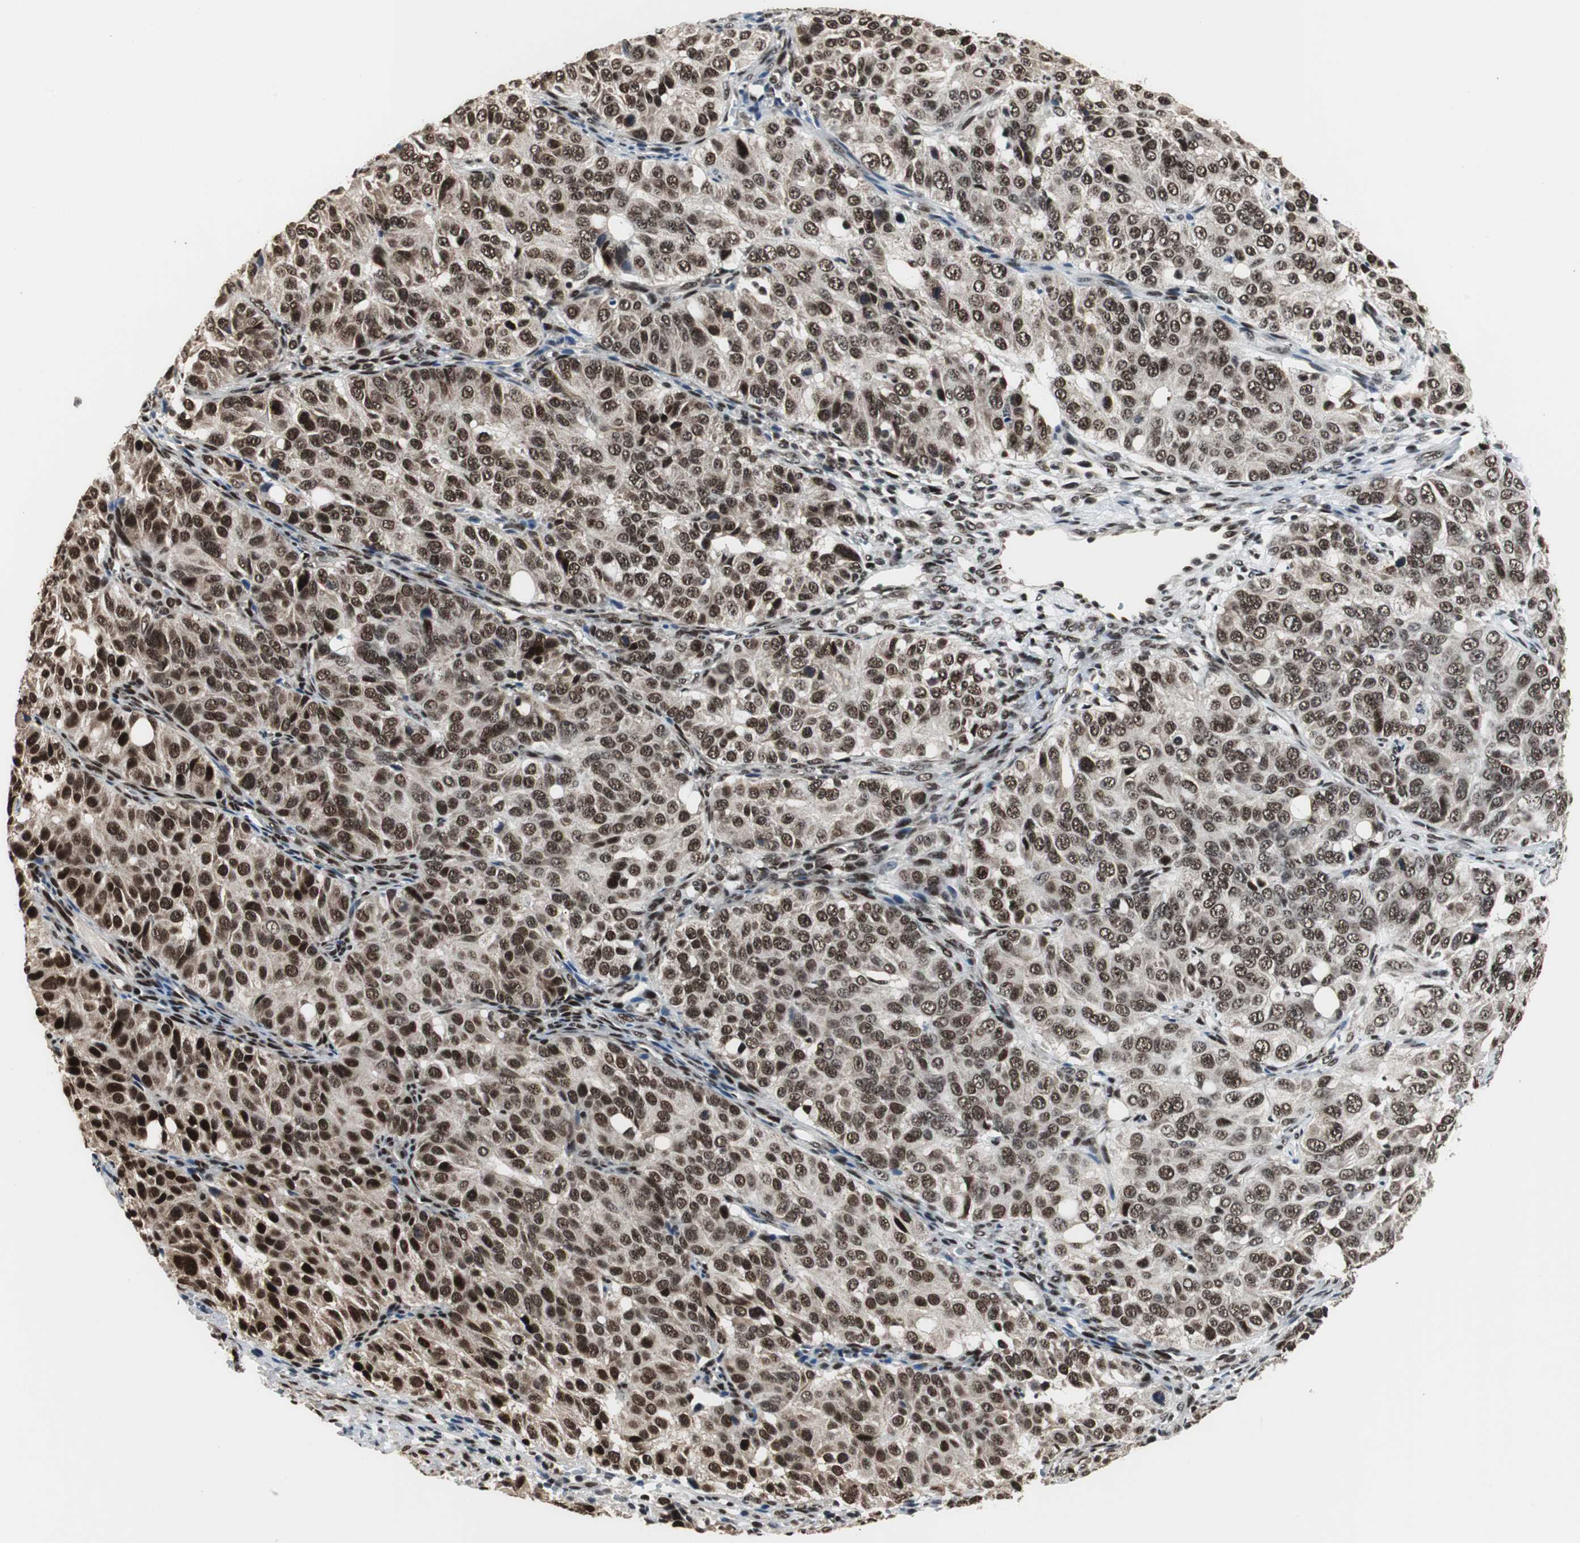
{"staining": {"intensity": "strong", "quantity": ">75%", "location": "nuclear"}, "tissue": "ovarian cancer", "cell_type": "Tumor cells", "image_type": "cancer", "snomed": [{"axis": "morphology", "description": "Carcinoma, endometroid"}, {"axis": "topography", "description": "Ovary"}], "caption": "The immunohistochemical stain shows strong nuclear positivity in tumor cells of ovarian endometroid carcinoma tissue.", "gene": "CDK9", "patient": {"sex": "female", "age": 51}}